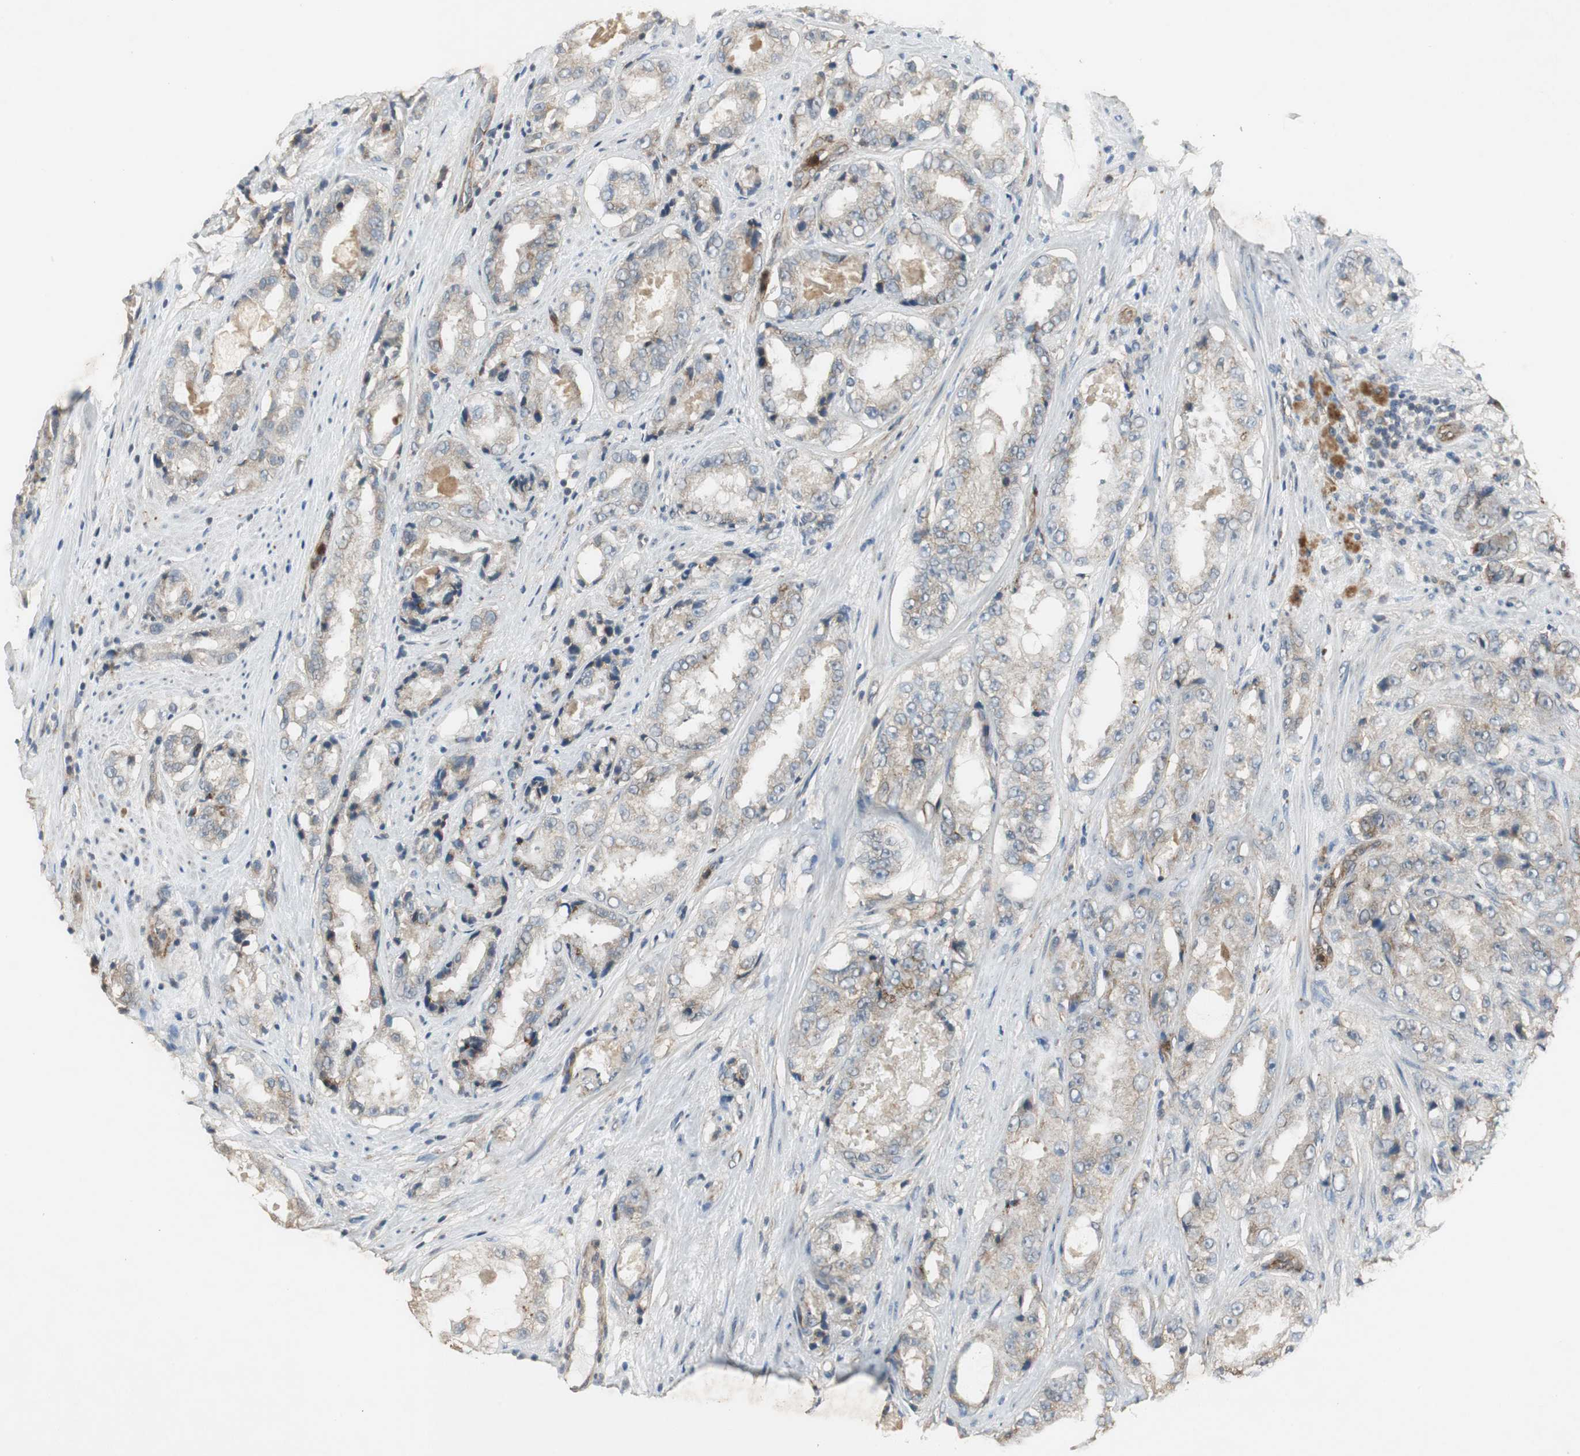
{"staining": {"intensity": "weak", "quantity": ">75%", "location": "cytoplasmic/membranous"}, "tissue": "prostate cancer", "cell_type": "Tumor cells", "image_type": "cancer", "snomed": [{"axis": "morphology", "description": "Adenocarcinoma, High grade"}, {"axis": "topography", "description": "Prostate"}], "caption": "About >75% of tumor cells in adenocarcinoma (high-grade) (prostate) exhibit weak cytoplasmic/membranous protein staining as visualized by brown immunohistochemical staining.", "gene": "JTB", "patient": {"sex": "male", "age": 73}}